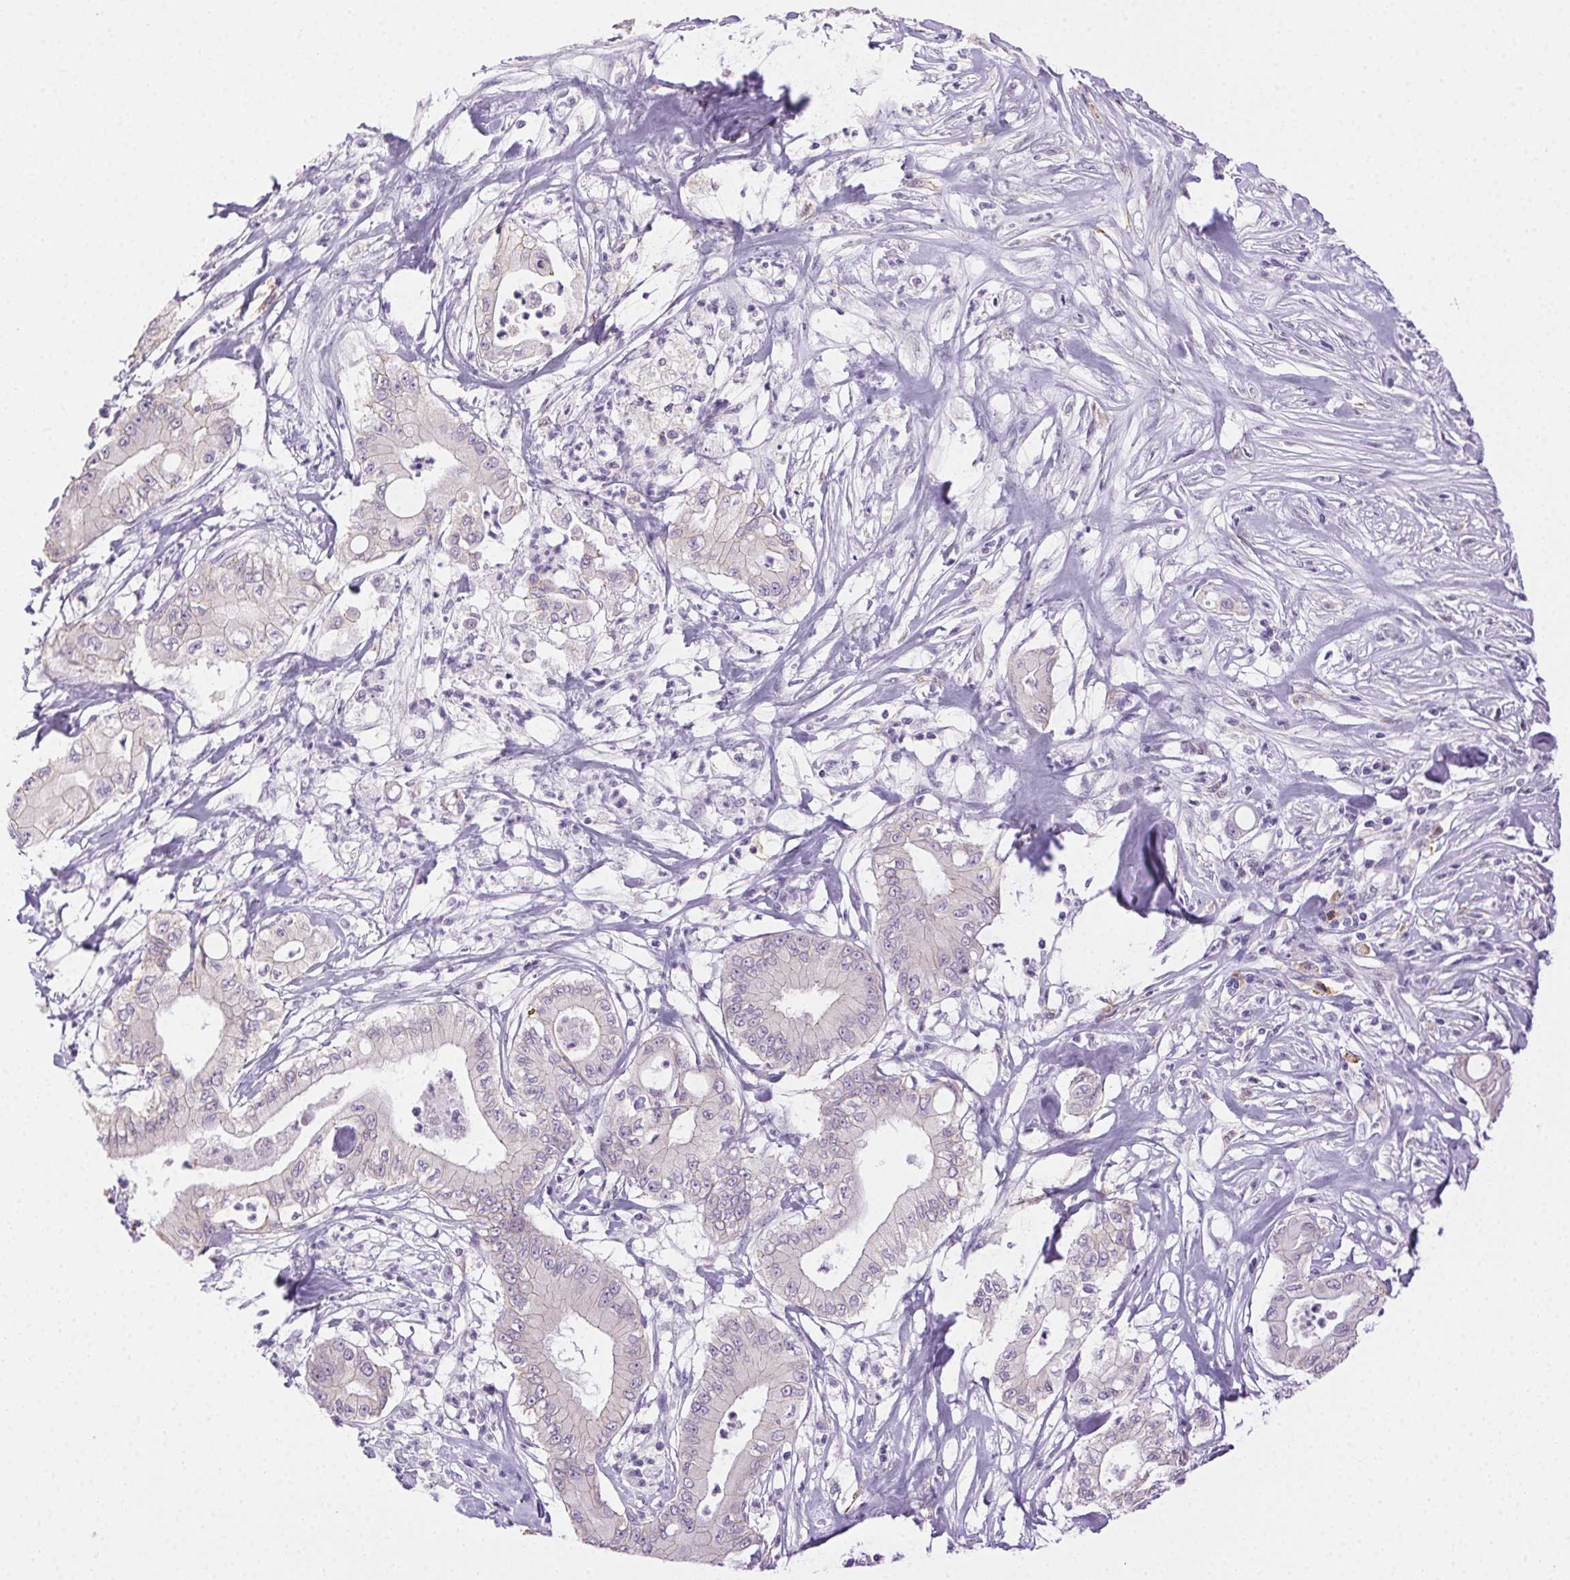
{"staining": {"intensity": "negative", "quantity": "none", "location": "none"}, "tissue": "pancreatic cancer", "cell_type": "Tumor cells", "image_type": "cancer", "snomed": [{"axis": "morphology", "description": "Adenocarcinoma, NOS"}, {"axis": "topography", "description": "Pancreas"}], "caption": "Tumor cells are negative for brown protein staining in pancreatic adenocarcinoma.", "gene": "CLDN10", "patient": {"sex": "male", "age": 71}}